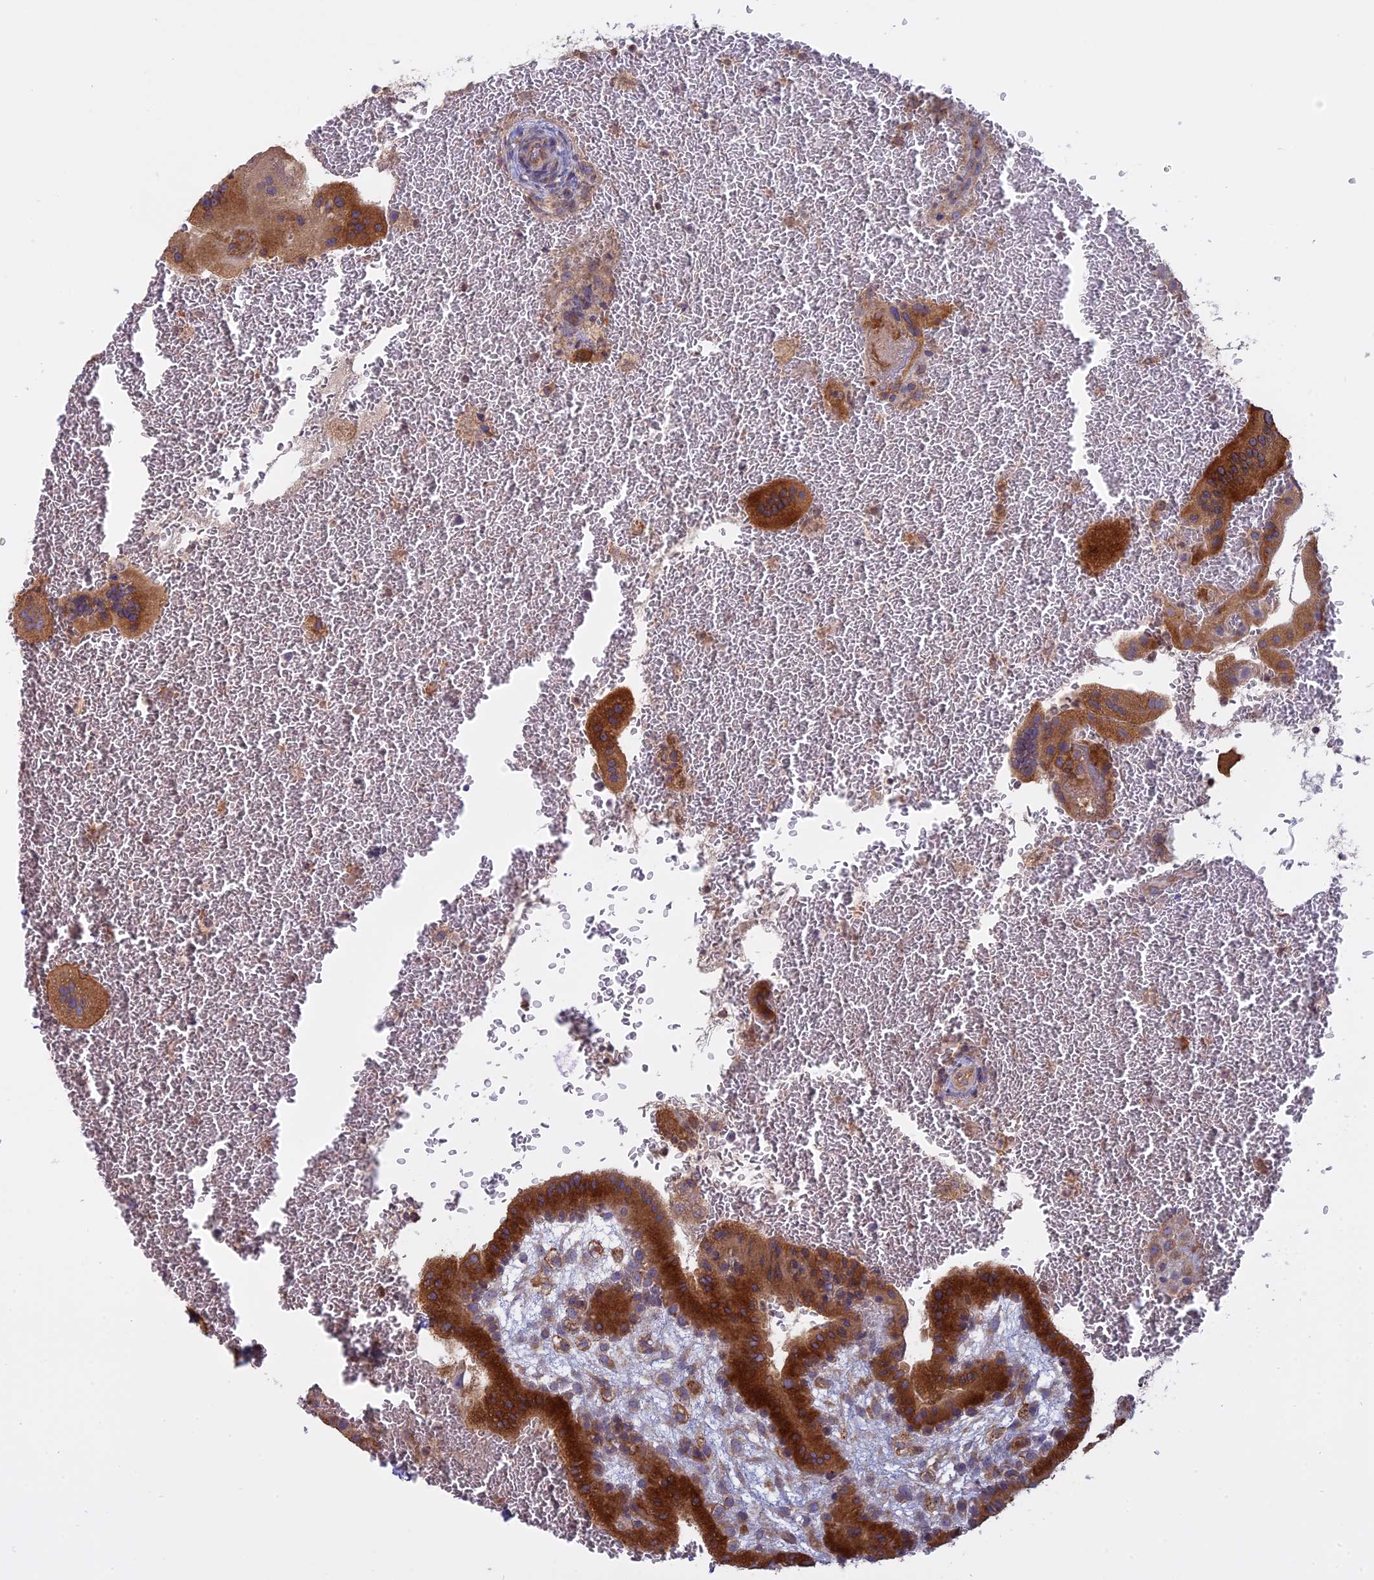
{"staining": {"intensity": "strong", "quantity": ">75%", "location": "cytoplasmic/membranous"}, "tissue": "placenta", "cell_type": "Trophoblastic cells", "image_type": "normal", "snomed": [{"axis": "morphology", "description": "Normal tissue, NOS"}, {"axis": "topography", "description": "Placenta"}], "caption": "Benign placenta was stained to show a protein in brown. There is high levels of strong cytoplasmic/membranous positivity in approximately >75% of trophoblastic cells. The protein is shown in brown color, while the nuclei are stained blue.", "gene": "TMEM208", "patient": {"sex": "female", "age": 35}}